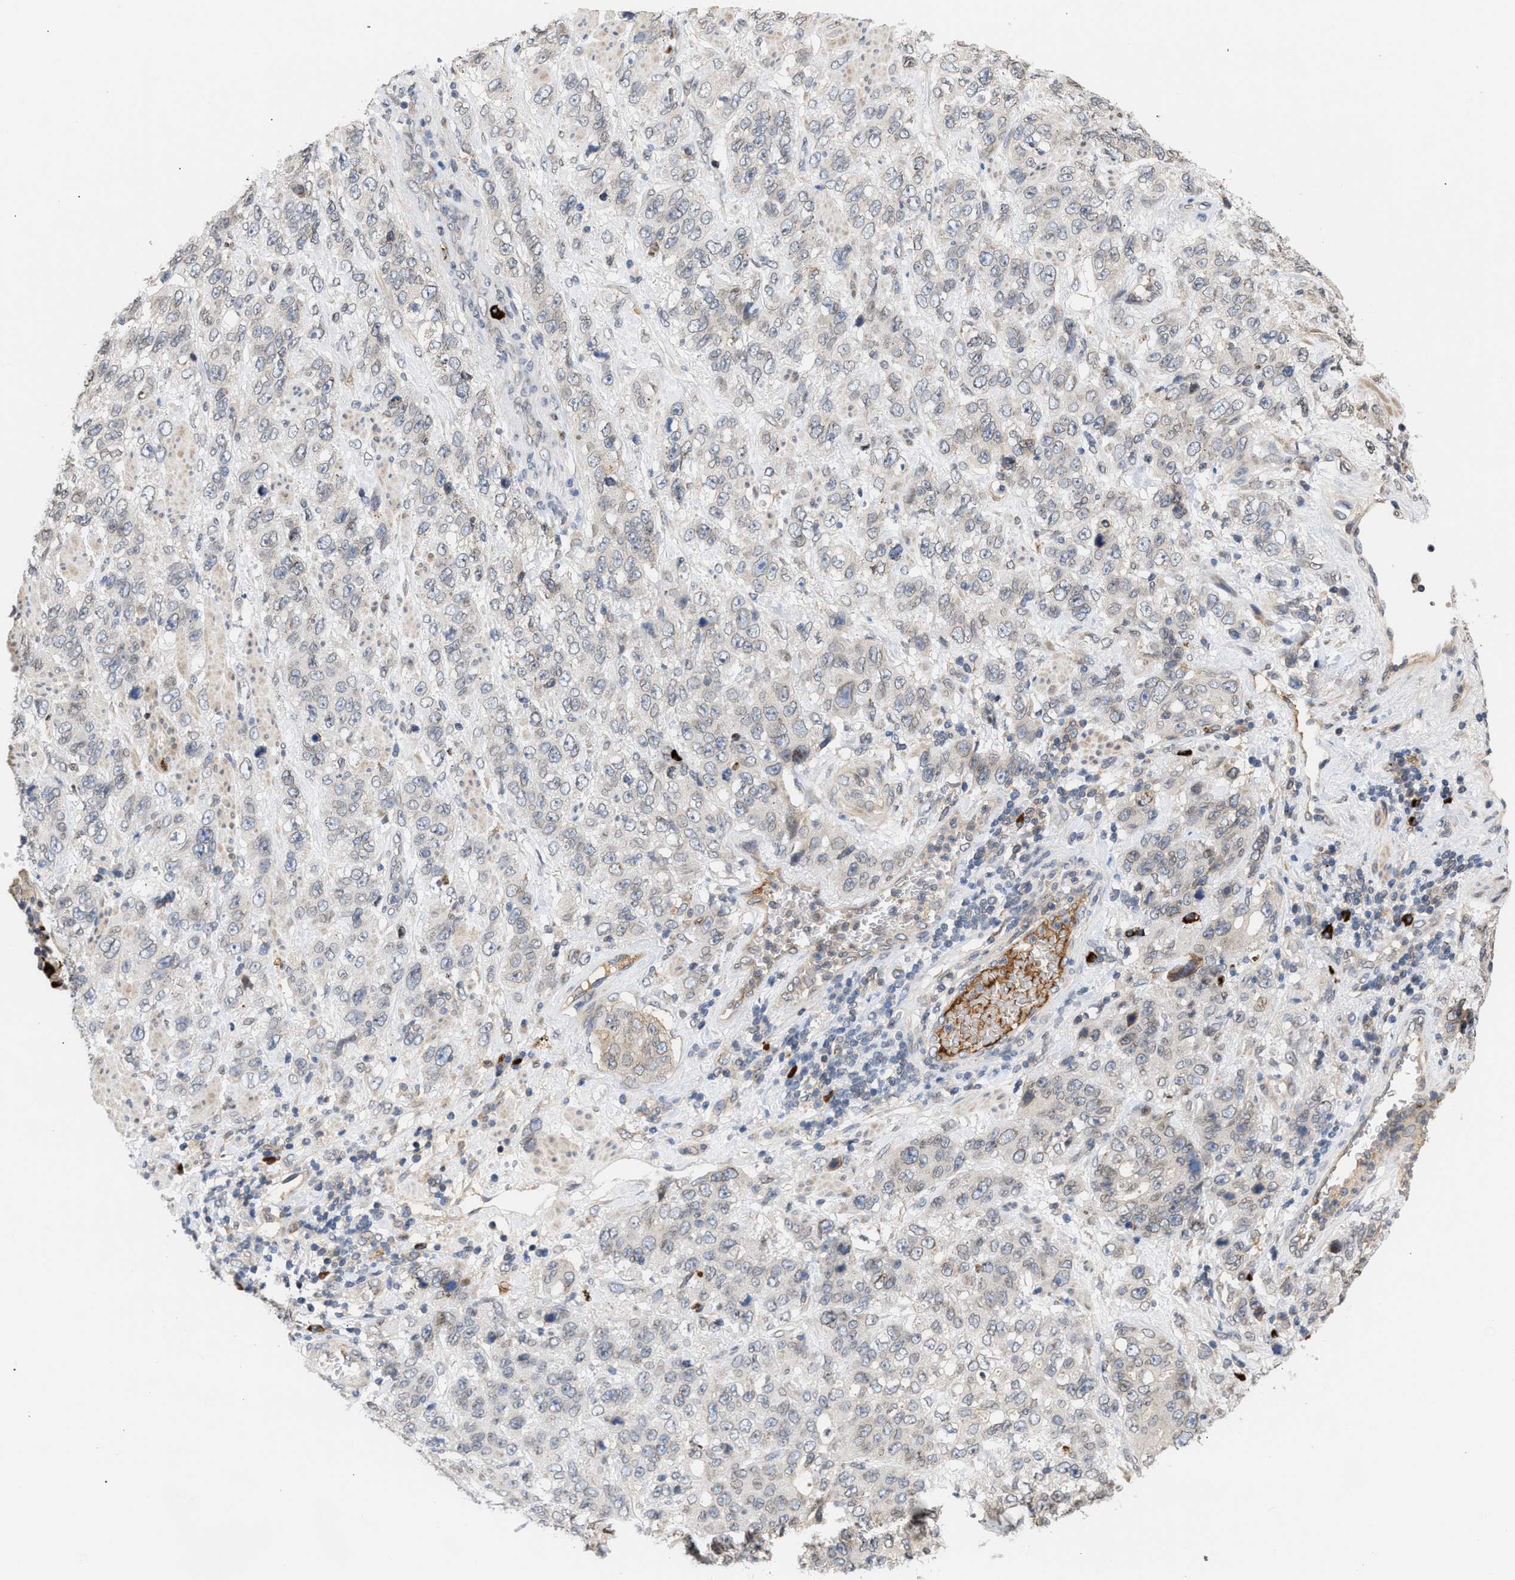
{"staining": {"intensity": "negative", "quantity": "none", "location": "none"}, "tissue": "stomach cancer", "cell_type": "Tumor cells", "image_type": "cancer", "snomed": [{"axis": "morphology", "description": "Adenocarcinoma, NOS"}, {"axis": "topography", "description": "Stomach"}], "caption": "IHC histopathology image of human stomach adenocarcinoma stained for a protein (brown), which displays no expression in tumor cells. (IHC, brightfield microscopy, high magnification).", "gene": "NUP62", "patient": {"sex": "male", "age": 48}}